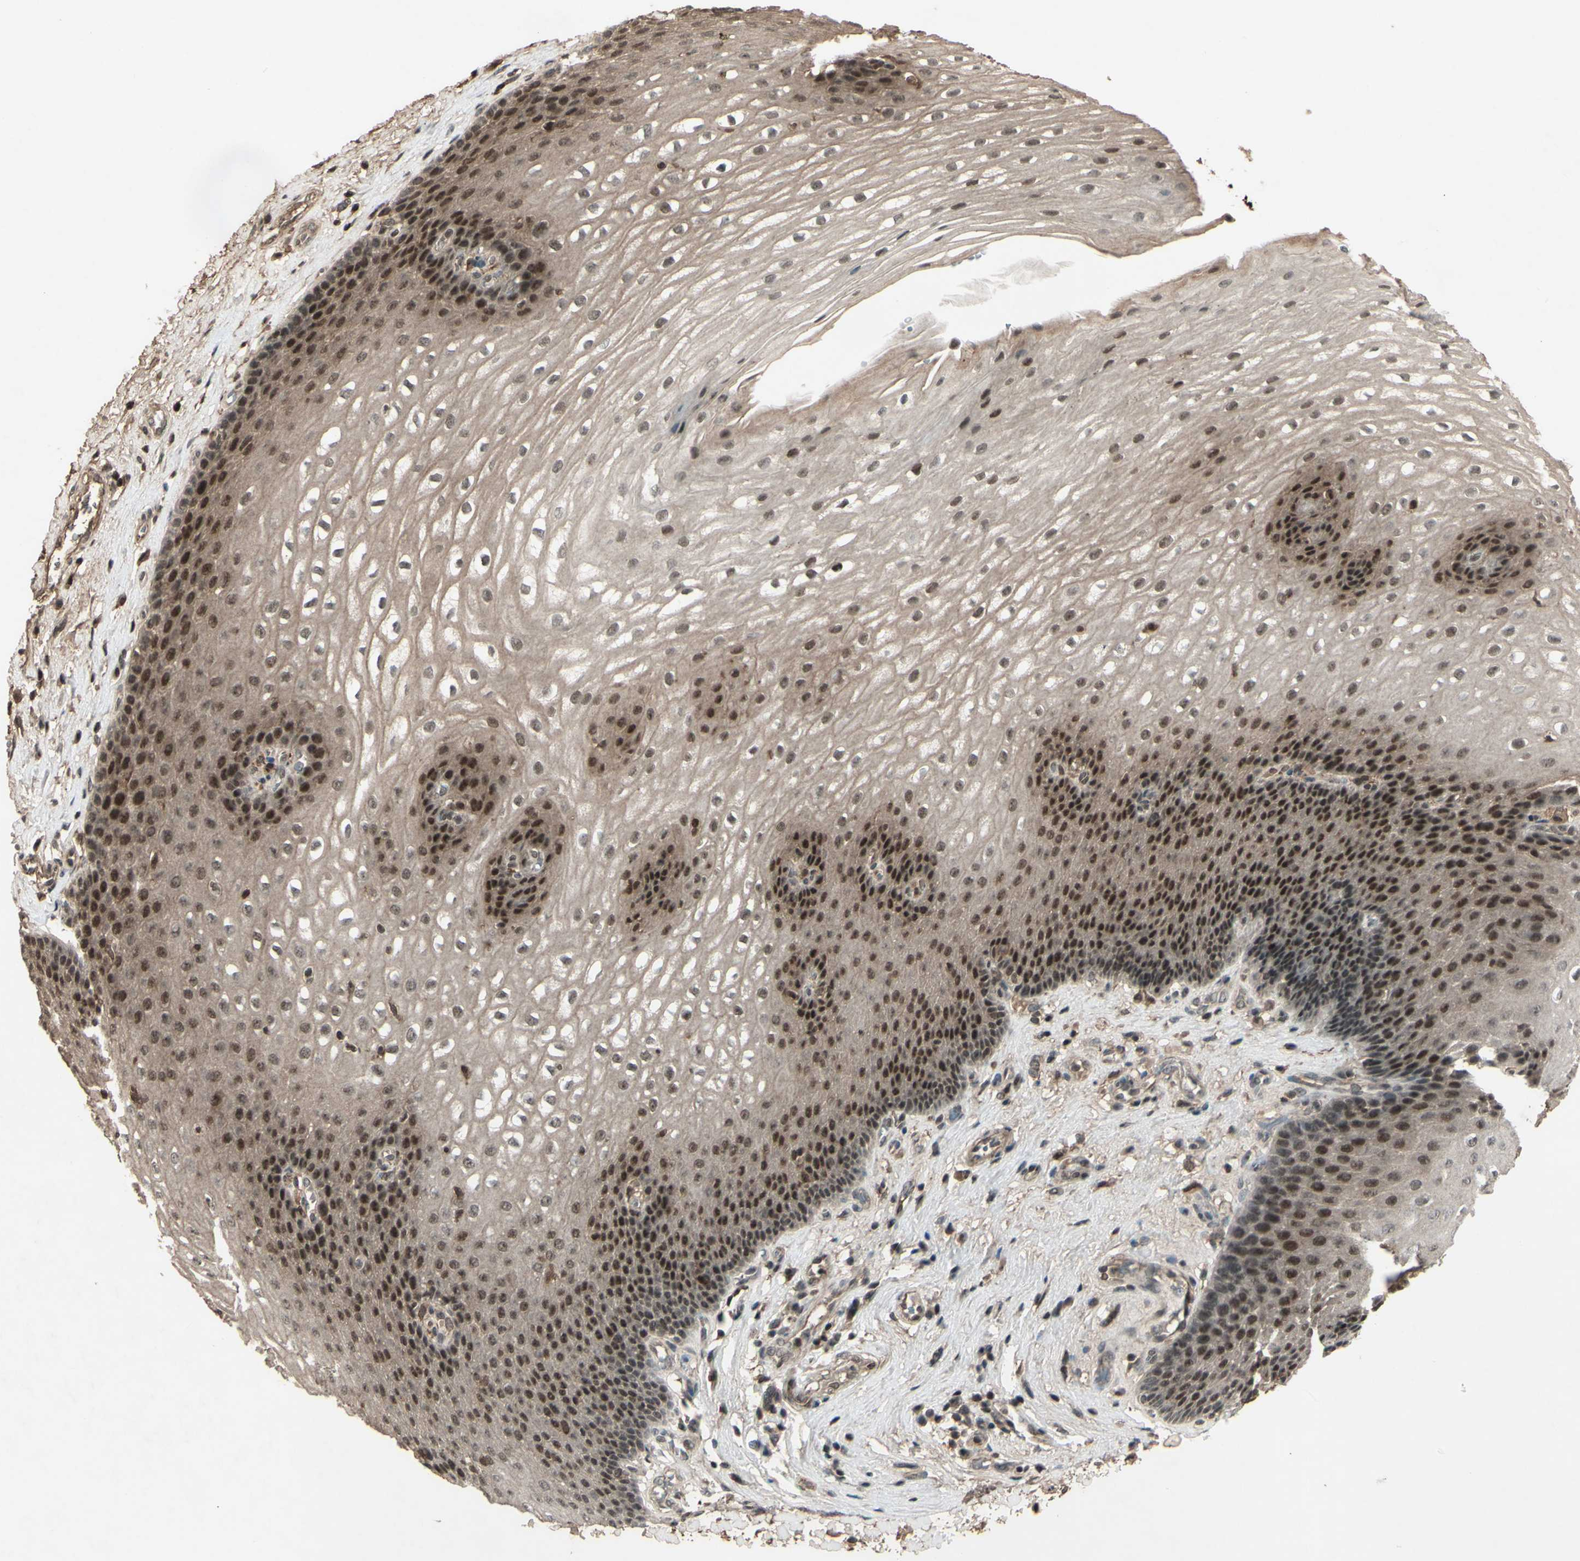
{"staining": {"intensity": "moderate", "quantity": ">75%", "location": "cytoplasmic/membranous,nuclear"}, "tissue": "esophagus", "cell_type": "Squamous epithelial cells", "image_type": "normal", "snomed": [{"axis": "morphology", "description": "Normal tissue, NOS"}, {"axis": "topography", "description": "Esophagus"}], "caption": "The micrograph shows a brown stain indicating the presence of a protein in the cytoplasmic/membranous,nuclear of squamous epithelial cells in esophagus. Nuclei are stained in blue.", "gene": "SNW1", "patient": {"sex": "male", "age": 48}}